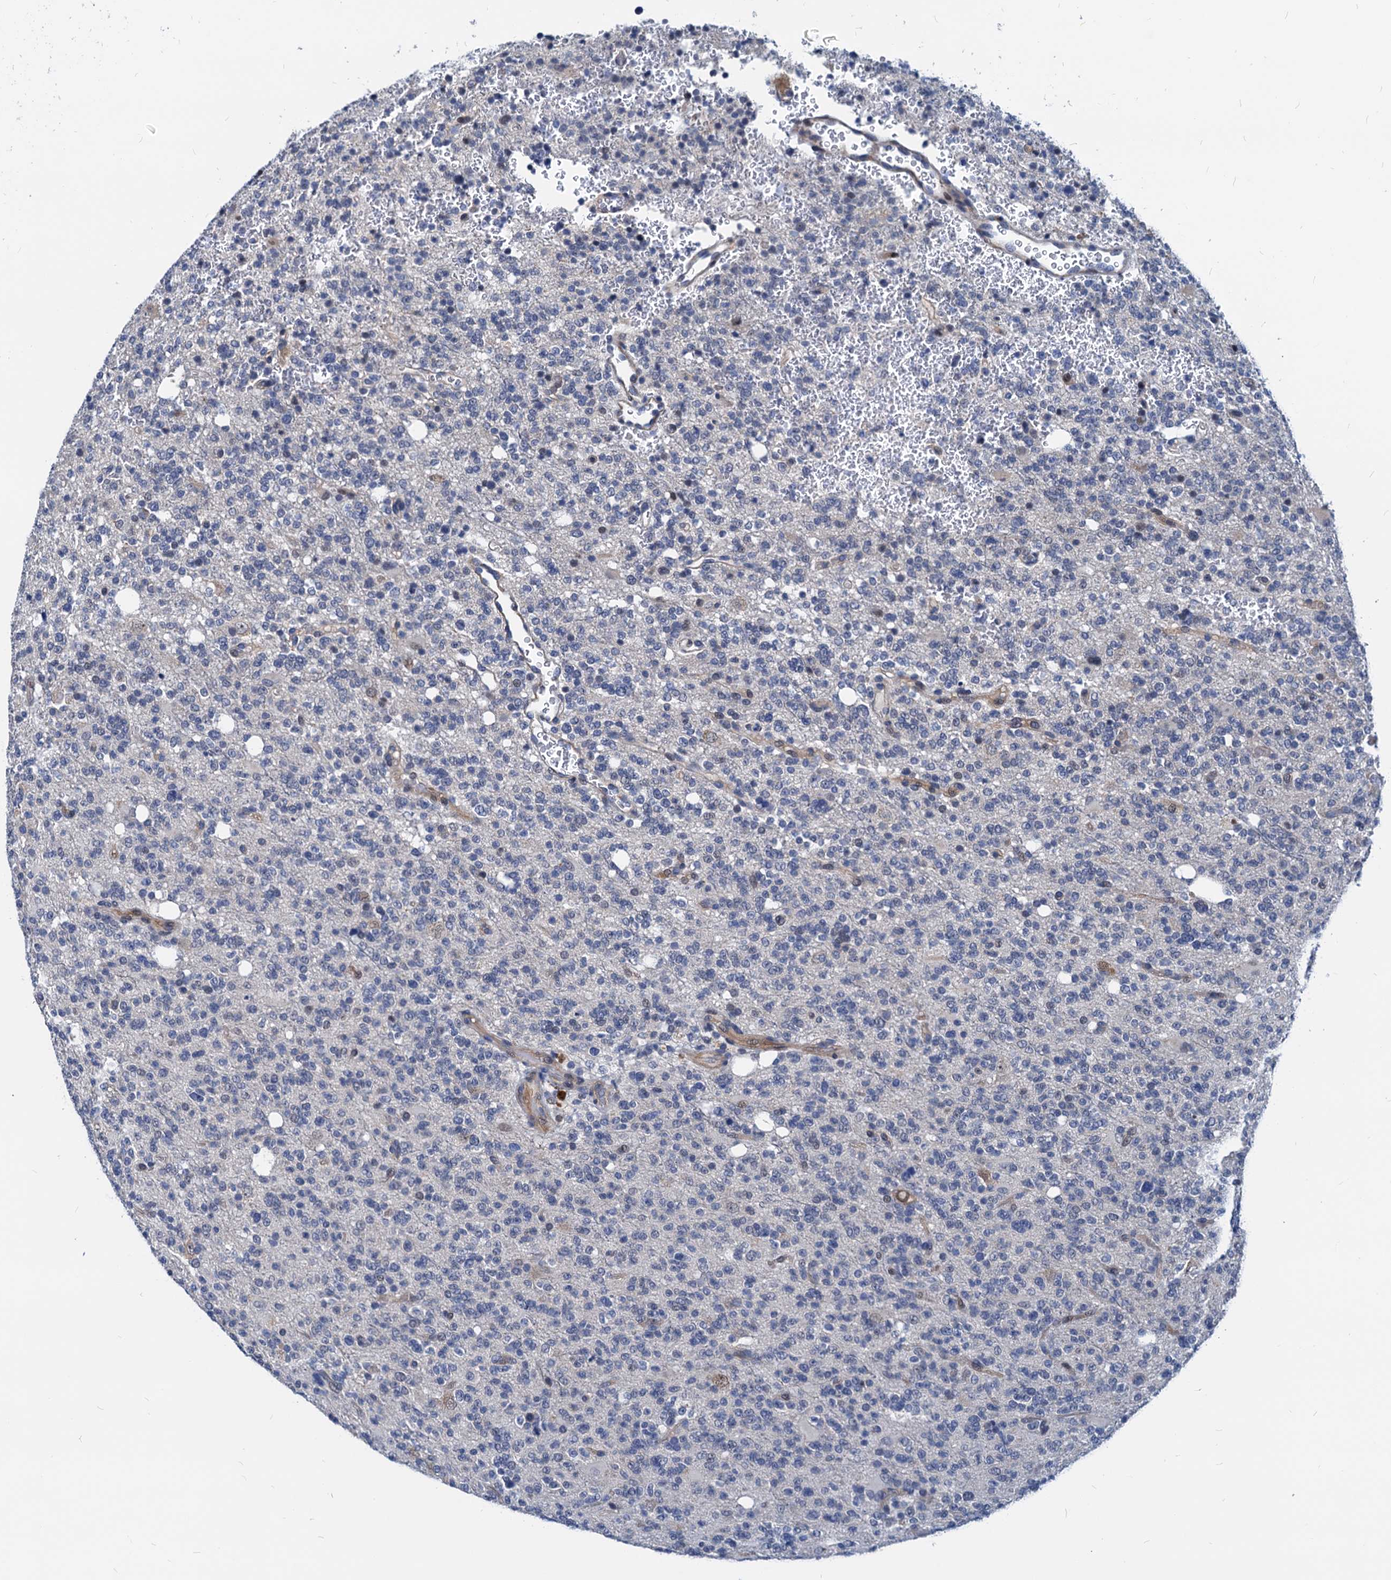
{"staining": {"intensity": "negative", "quantity": "none", "location": "none"}, "tissue": "glioma", "cell_type": "Tumor cells", "image_type": "cancer", "snomed": [{"axis": "morphology", "description": "Glioma, malignant, High grade"}, {"axis": "topography", "description": "Brain"}], "caption": "Tumor cells are negative for protein expression in human malignant glioma (high-grade).", "gene": "HSF2", "patient": {"sex": "female", "age": 62}}